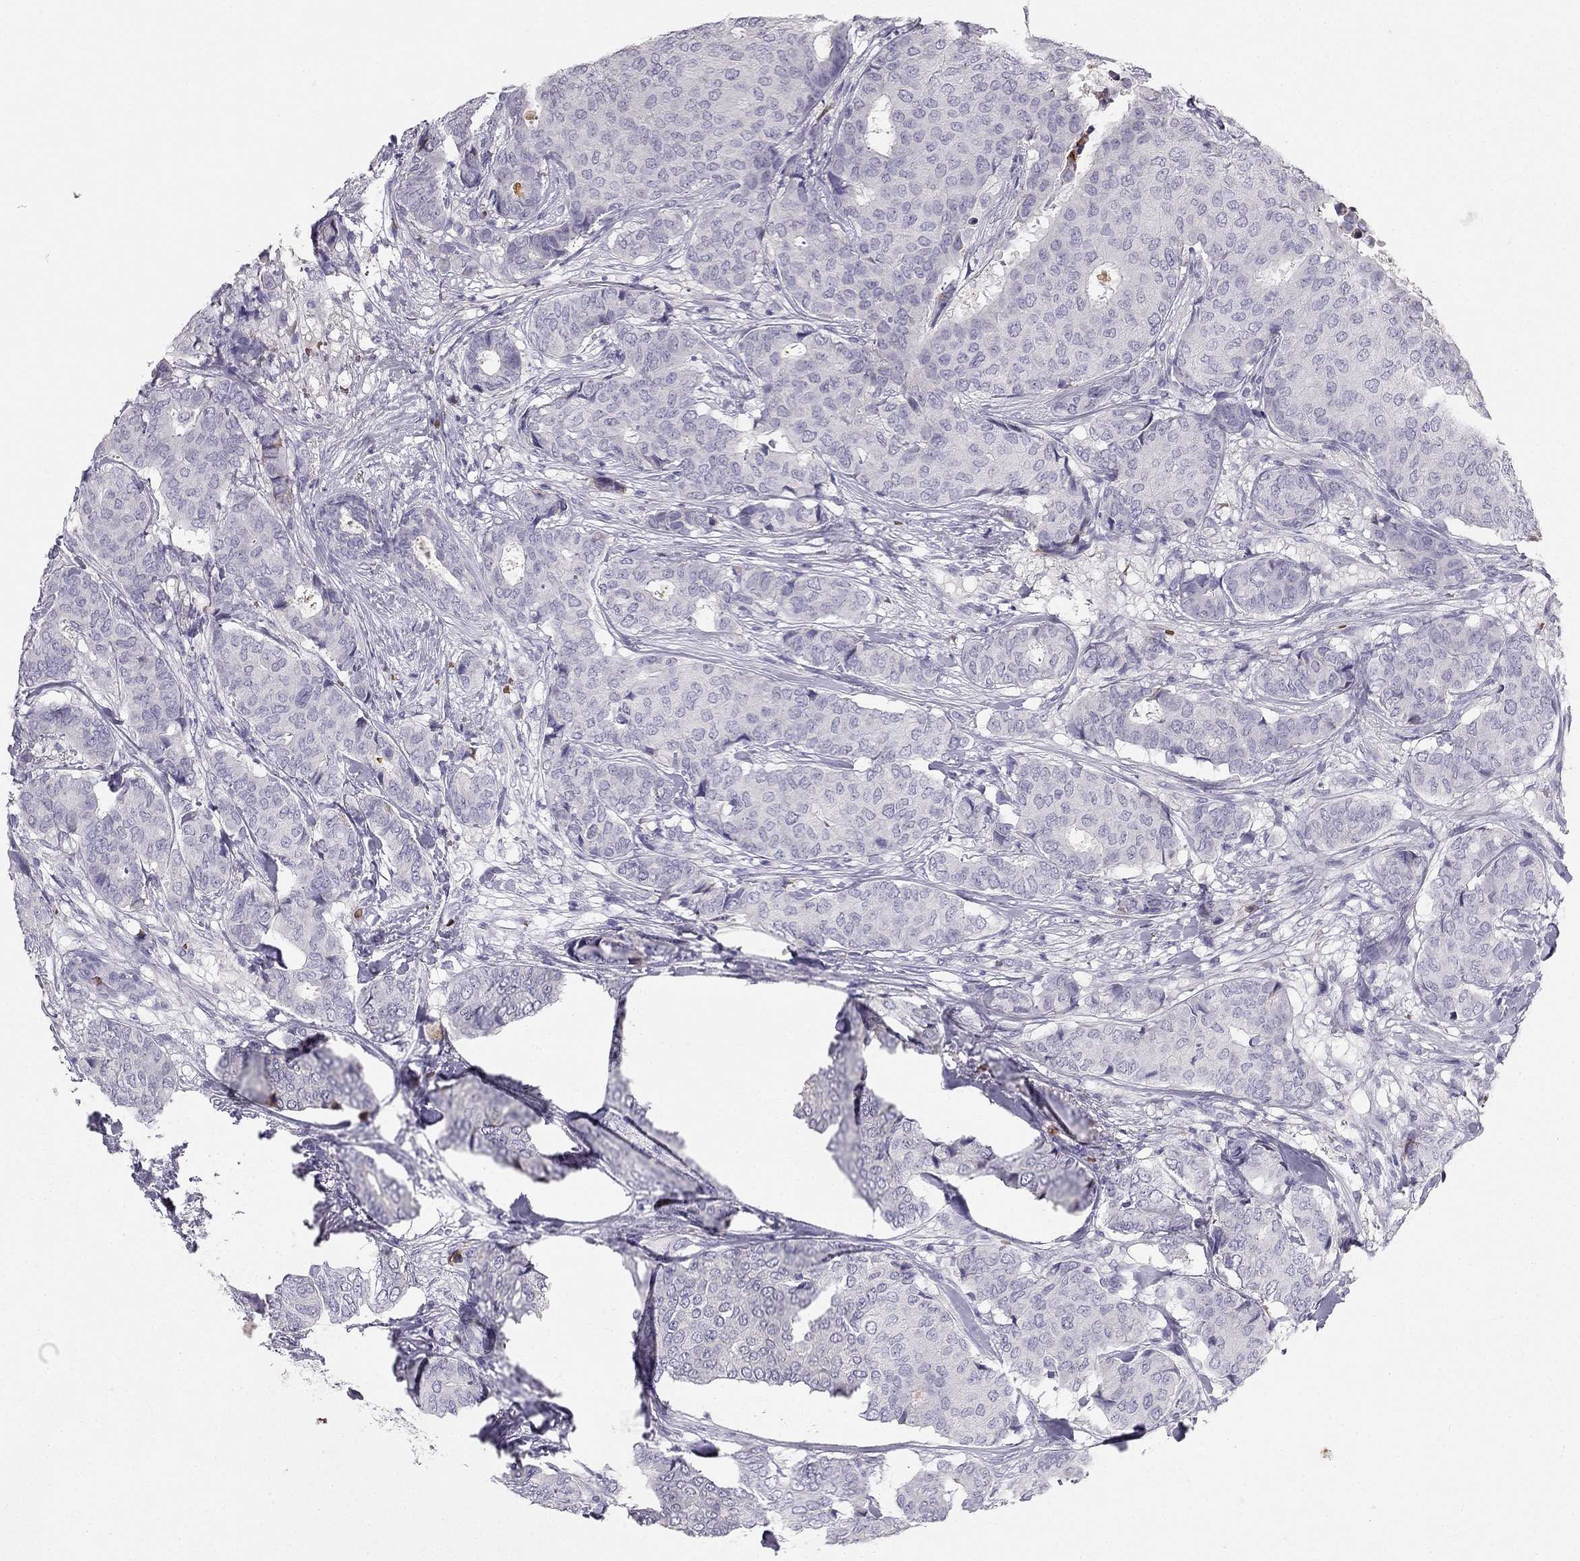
{"staining": {"intensity": "negative", "quantity": "none", "location": "none"}, "tissue": "breast cancer", "cell_type": "Tumor cells", "image_type": "cancer", "snomed": [{"axis": "morphology", "description": "Duct carcinoma"}, {"axis": "topography", "description": "Breast"}], "caption": "High magnification brightfield microscopy of breast cancer (intraductal carcinoma) stained with DAB (brown) and counterstained with hematoxylin (blue): tumor cells show no significant positivity. Brightfield microscopy of IHC stained with DAB (3,3'-diaminobenzidine) (brown) and hematoxylin (blue), captured at high magnification.", "gene": "RHD", "patient": {"sex": "female", "age": 75}}